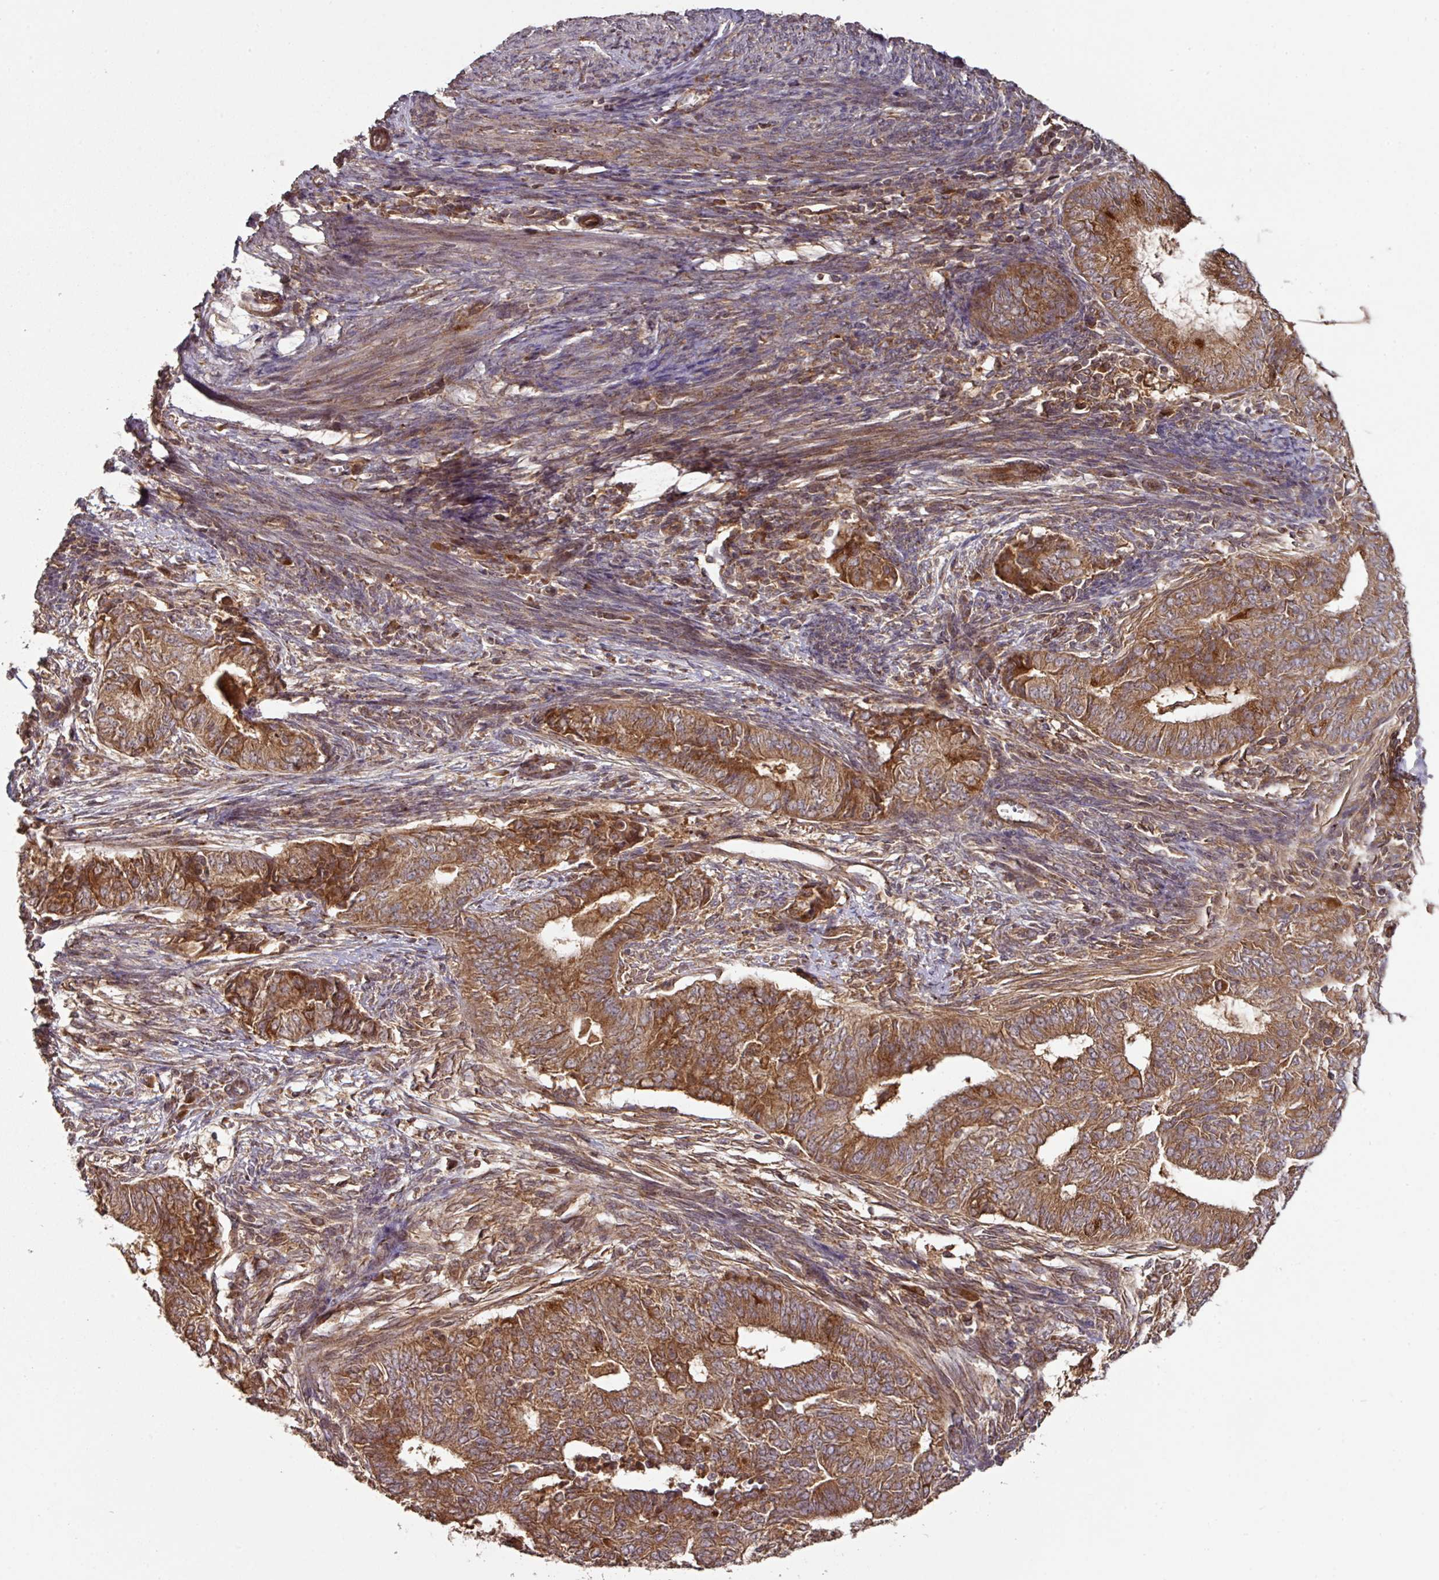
{"staining": {"intensity": "strong", "quantity": ">75%", "location": "cytoplasmic/membranous"}, "tissue": "endometrial cancer", "cell_type": "Tumor cells", "image_type": "cancer", "snomed": [{"axis": "morphology", "description": "Adenocarcinoma, NOS"}, {"axis": "topography", "description": "Endometrium"}], "caption": "Tumor cells demonstrate high levels of strong cytoplasmic/membranous staining in approximately >75% of cells in endometrial cancer. The staining was performed using DAB (3,3'-diaminobenzidine), with brown indicating positive protein expression. Nuclei are stained blue with hematoxylin.", "gene": "MRRF", "patient": {"sex": "female", "age": 62}}